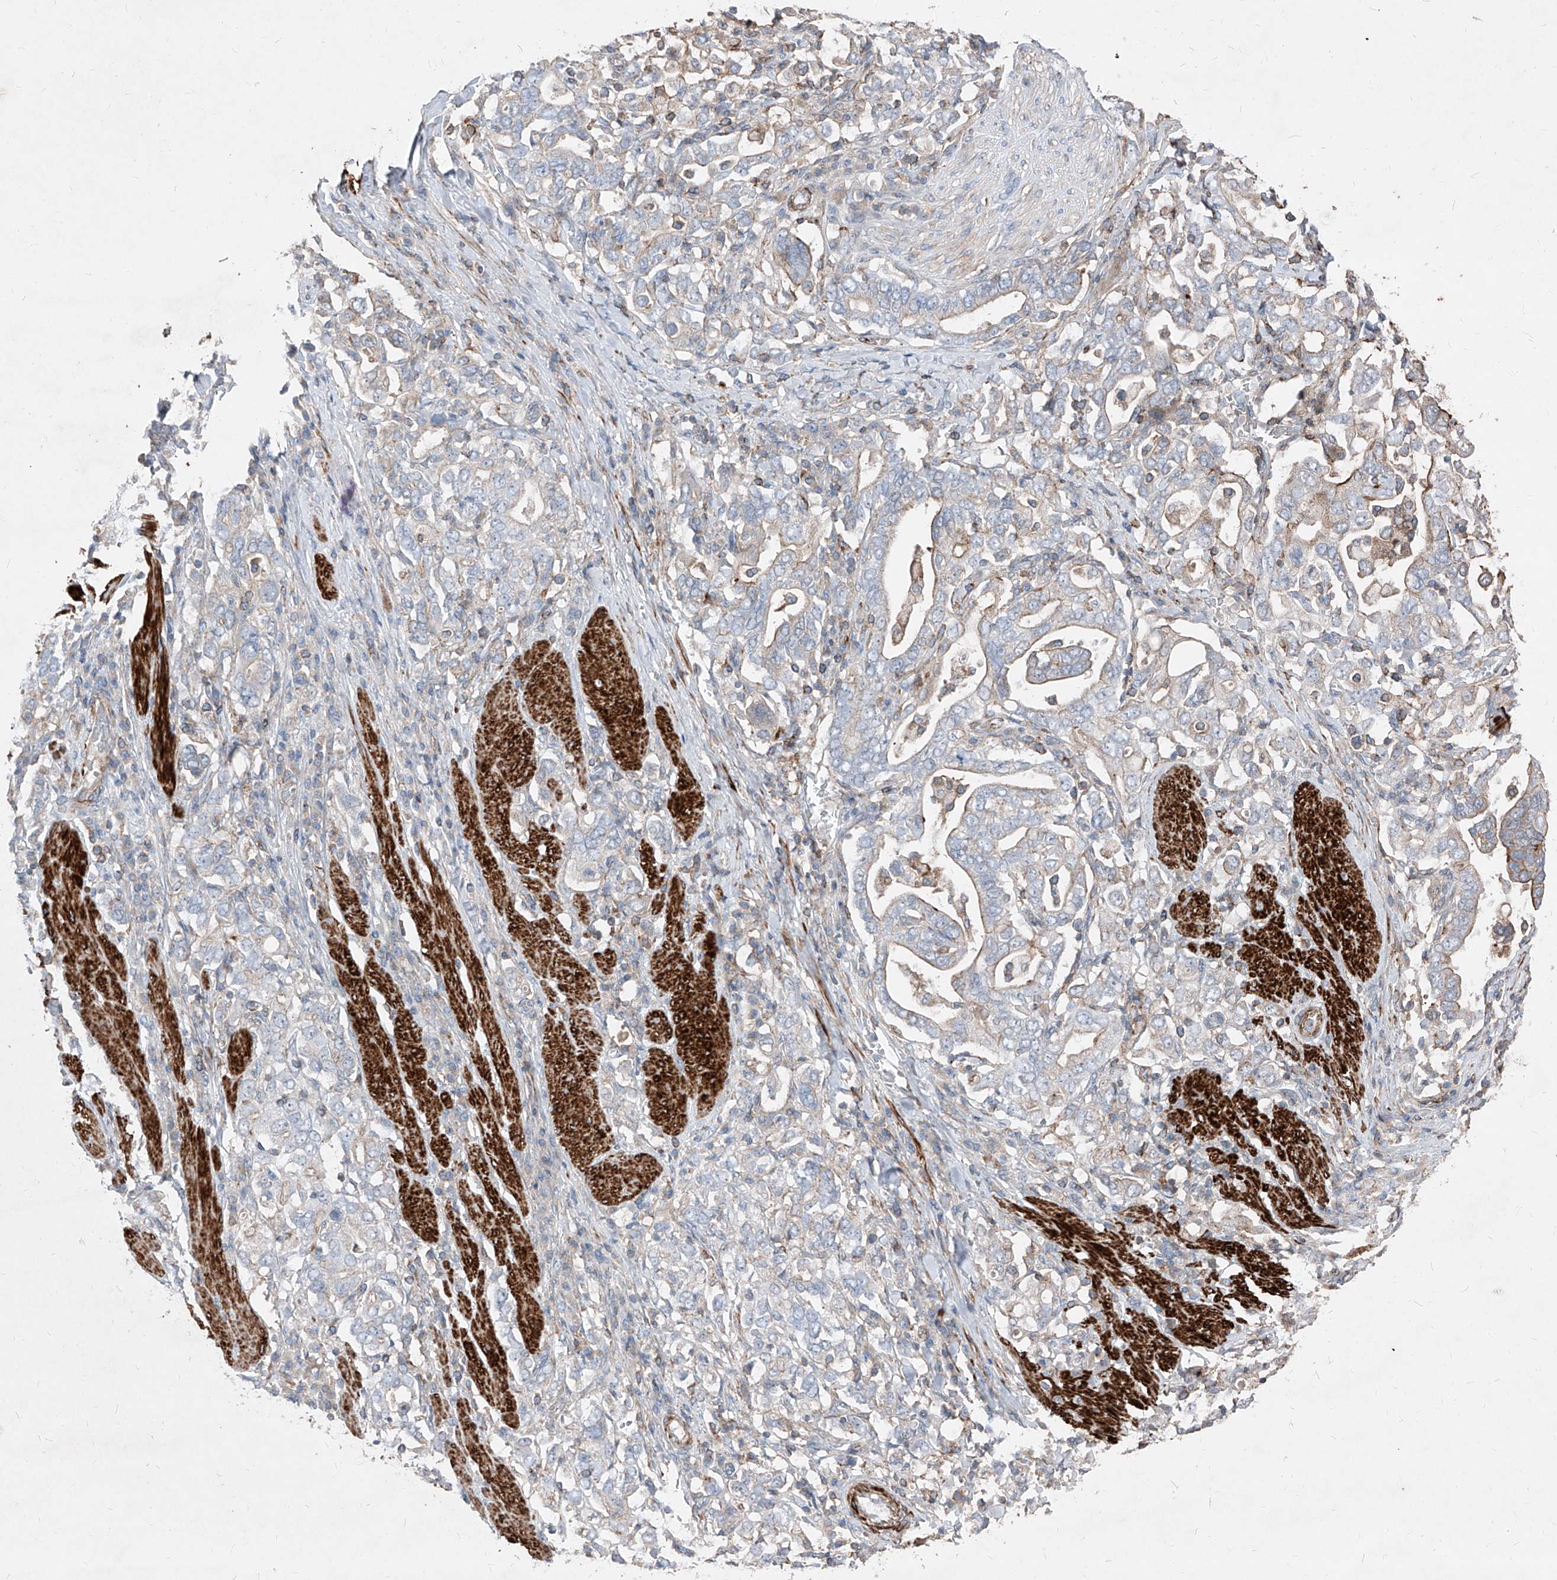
{"staining": {"intensity": "weak", "quantity": "<25%", "location": "cytoplasmic/membranous"}, "tissue": "stomach cancer", "cell_type": "Tumor cells", "image_type": "cancer", "snomed": [{"axis": "morphology", "description": "Adenocarcinoma, NOS"}, {"axis": "topography", "description": "Stomach, upper"}], "caption": "There is no significant staining in tumor cells of stomach cancer (adenocarcinoma).", "gene": "UFD1", "patient": {"sex": "male", "age": 62}}